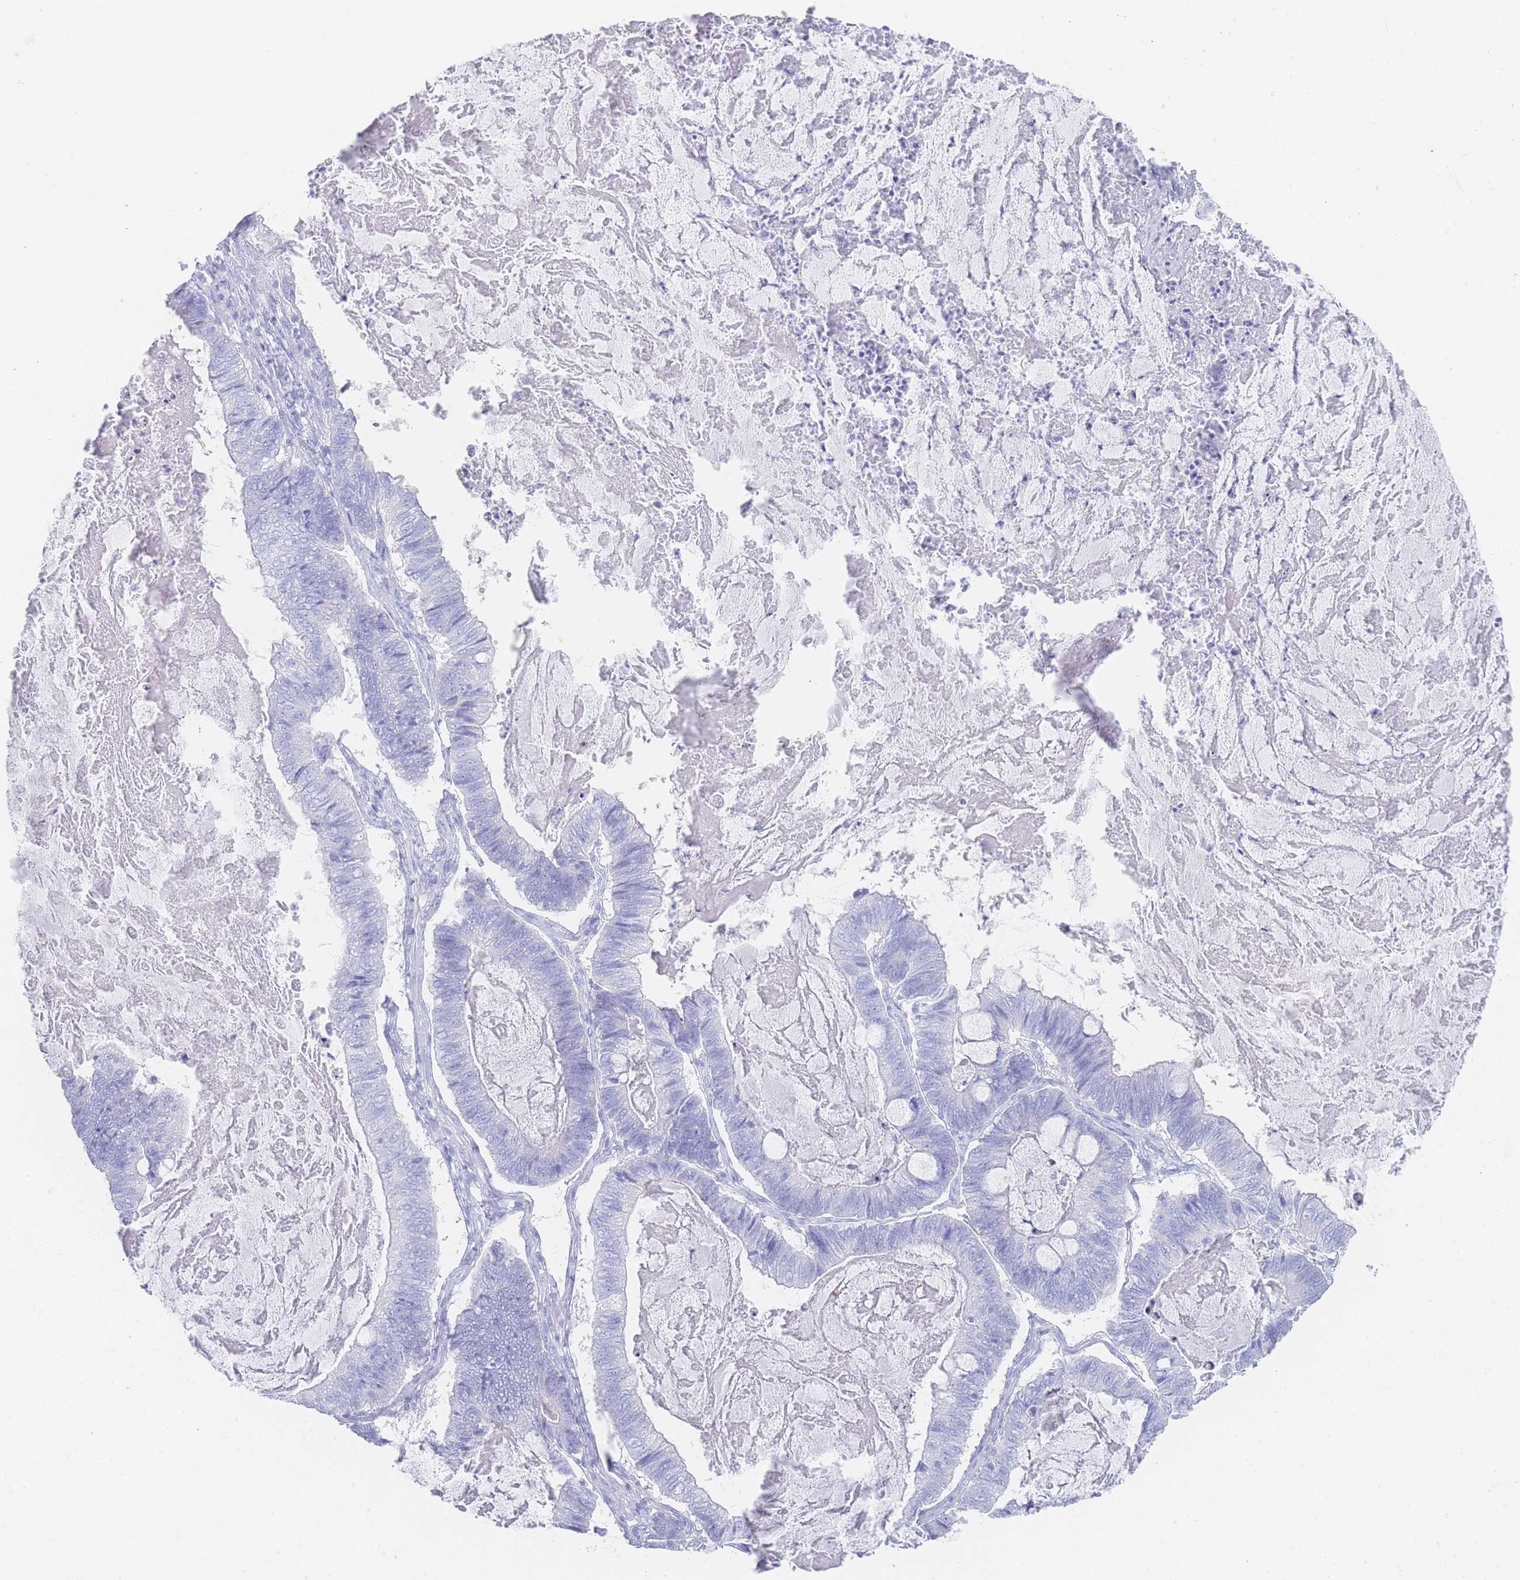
{"staining": {"intensity": "negative", "quantity": "none", "location": "none"}, "tissue": "ovarian cancer", "cell_type": "Tumor cells", "image_type": "cancer", "snomed": [{"axis": "morphology", "description": "Cystadenocarcinoma, mucinous, NOS"}, {"axis": "topography", "description": "Ovary"}], "caption": "A micrograph of ovarian mucinous cystadenocarcinoma stained for a protein shows no brown staining in tumor cells. The staining is performed using DAB brown chromogen with nuclei counter-stained in using hematoxylin.", "gene": "LRRC37A", "patient": {"sex": "female", "age": 61}}